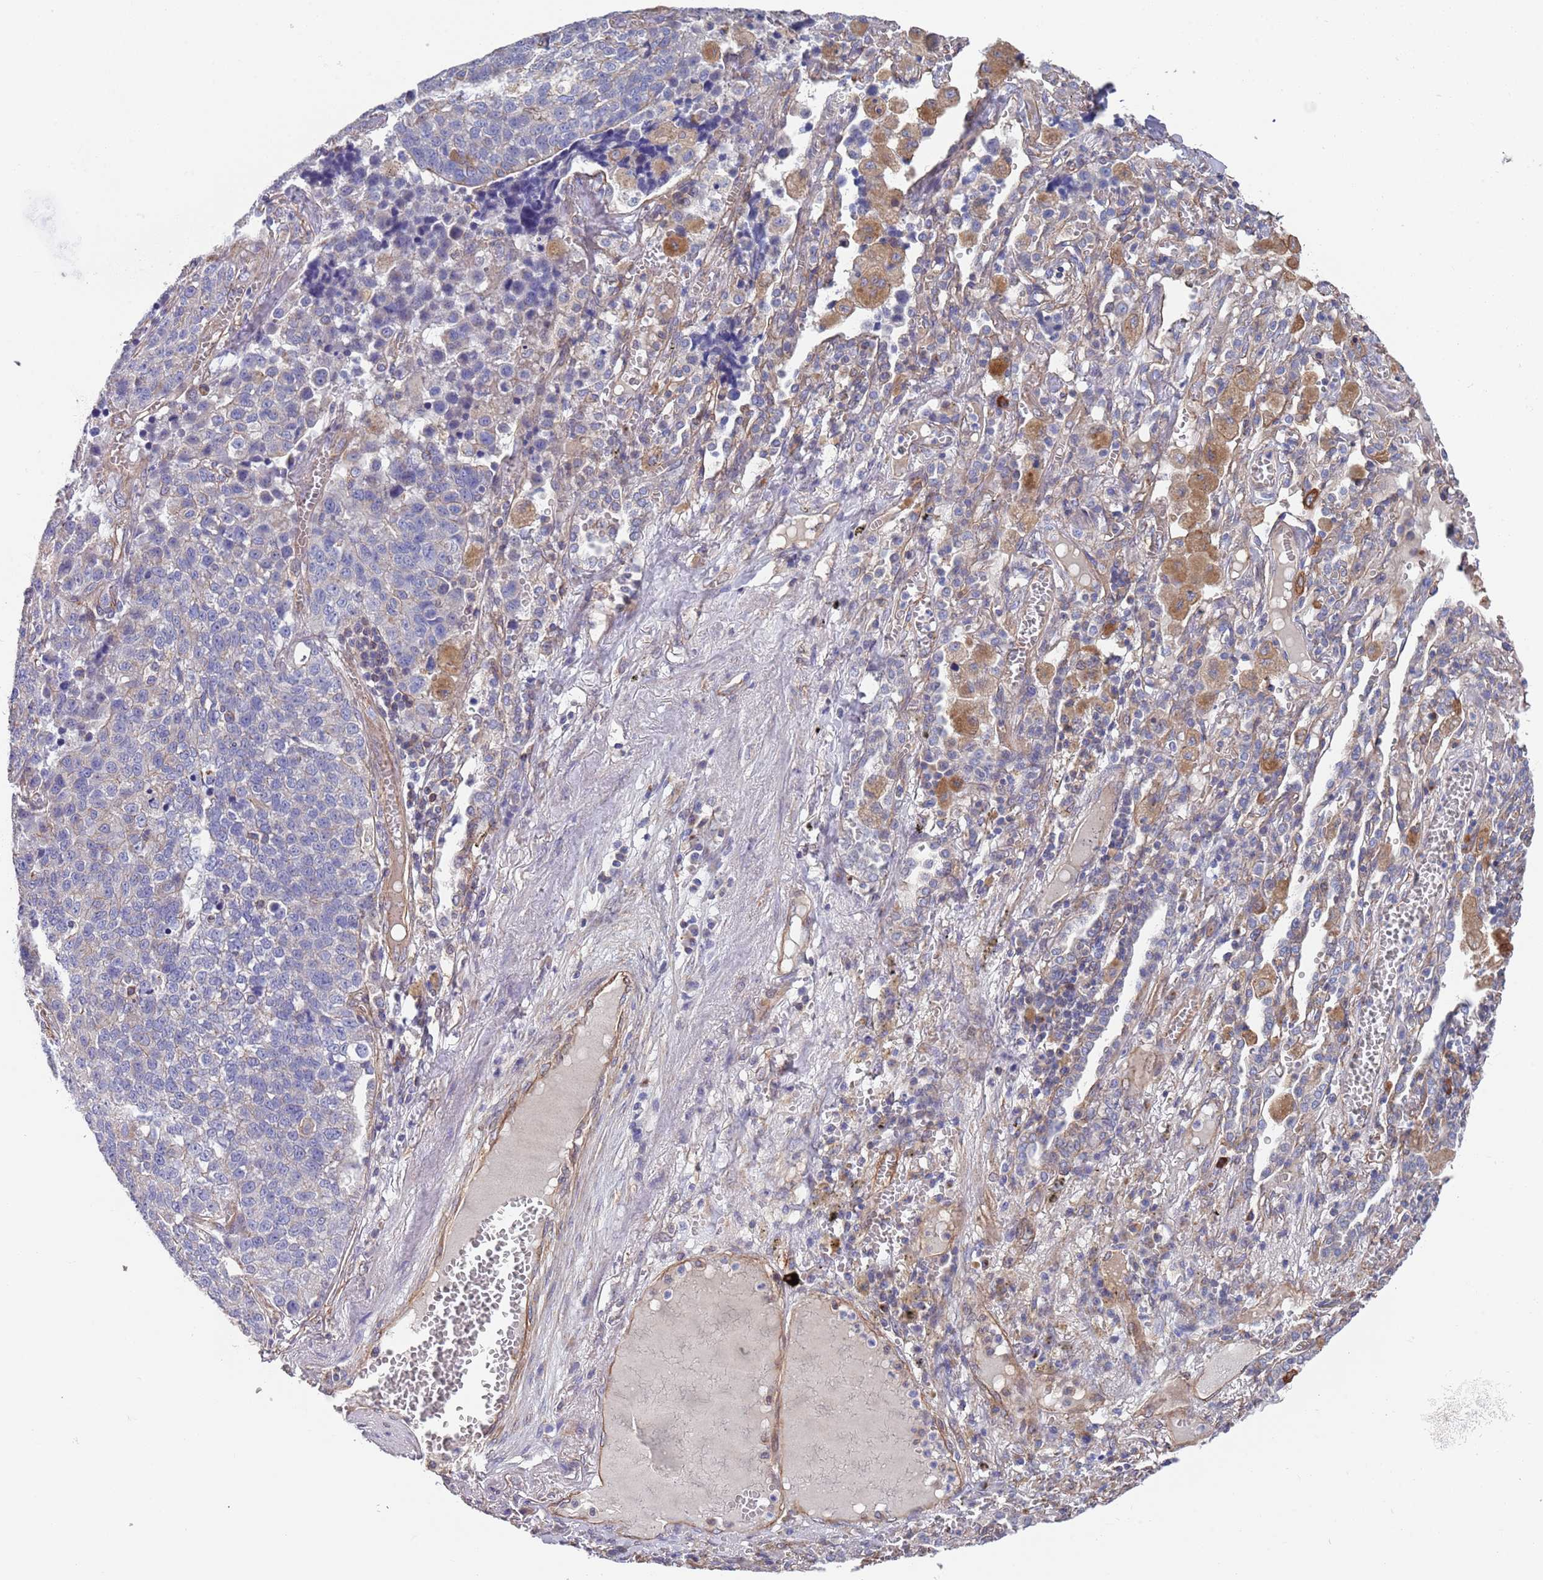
{"staining": {"intensity": "negative", "quantity": "none", "location": "none"}, "tissue": "lung cancer", "cell_type": "Tumor cells", "image_type": "cancer", "snomed": [{"axis": "morphology", "description": "Adenocarcinoma, NOS"}, {"axis": "topography", "description": "Lung"}], "caption": "A high-resolution histopathology image shows immunohistochemistry staining of adenocarcinoma (lung), which exhibits no significant staining in tumor cells.", "gene": "JAKMIP2", "patient": {"sex": "male", "age": 49}}